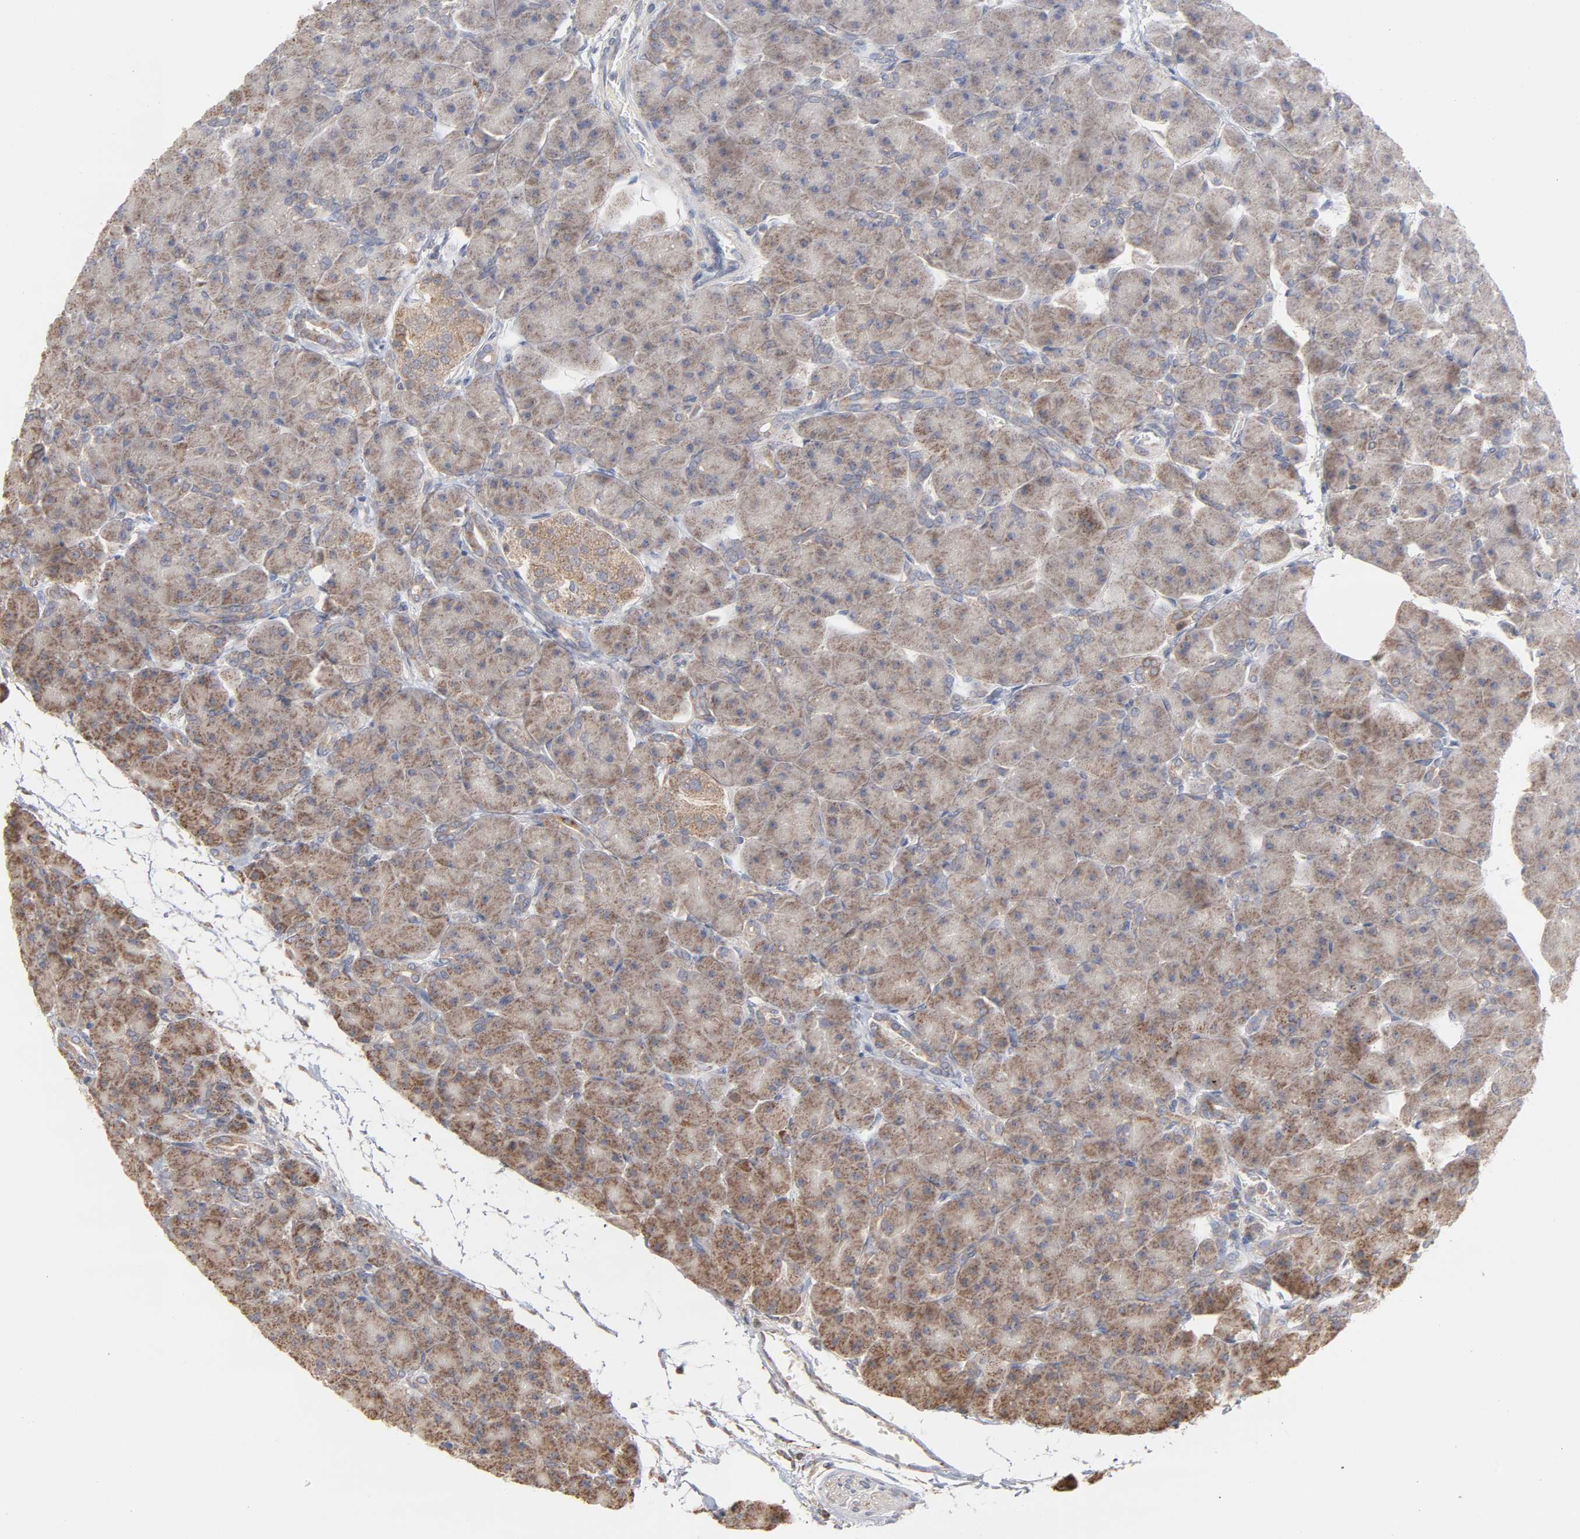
{"staining": {"intensity": "moderate", "quantity": ">75%", "location": "cytoplasmic/membranous"}, "tissue": "pancreas", "cell_type": "Exocrine glandular cells", "image_type": "normal", "snomed": [{"axis": "morphology", "description": "Normal tissue, NOS"}, {"axis": "topography", "description": "Pancreas"}], "caption": "Brown immunohistochemical staining in unremarkable pancreas displays moderate cytoplasmic/membranous positivity in approximately >75% of exocrine glandular cells.", "gene": "PPFIBP2", "patient": {"sex": "male", "age": 66}}